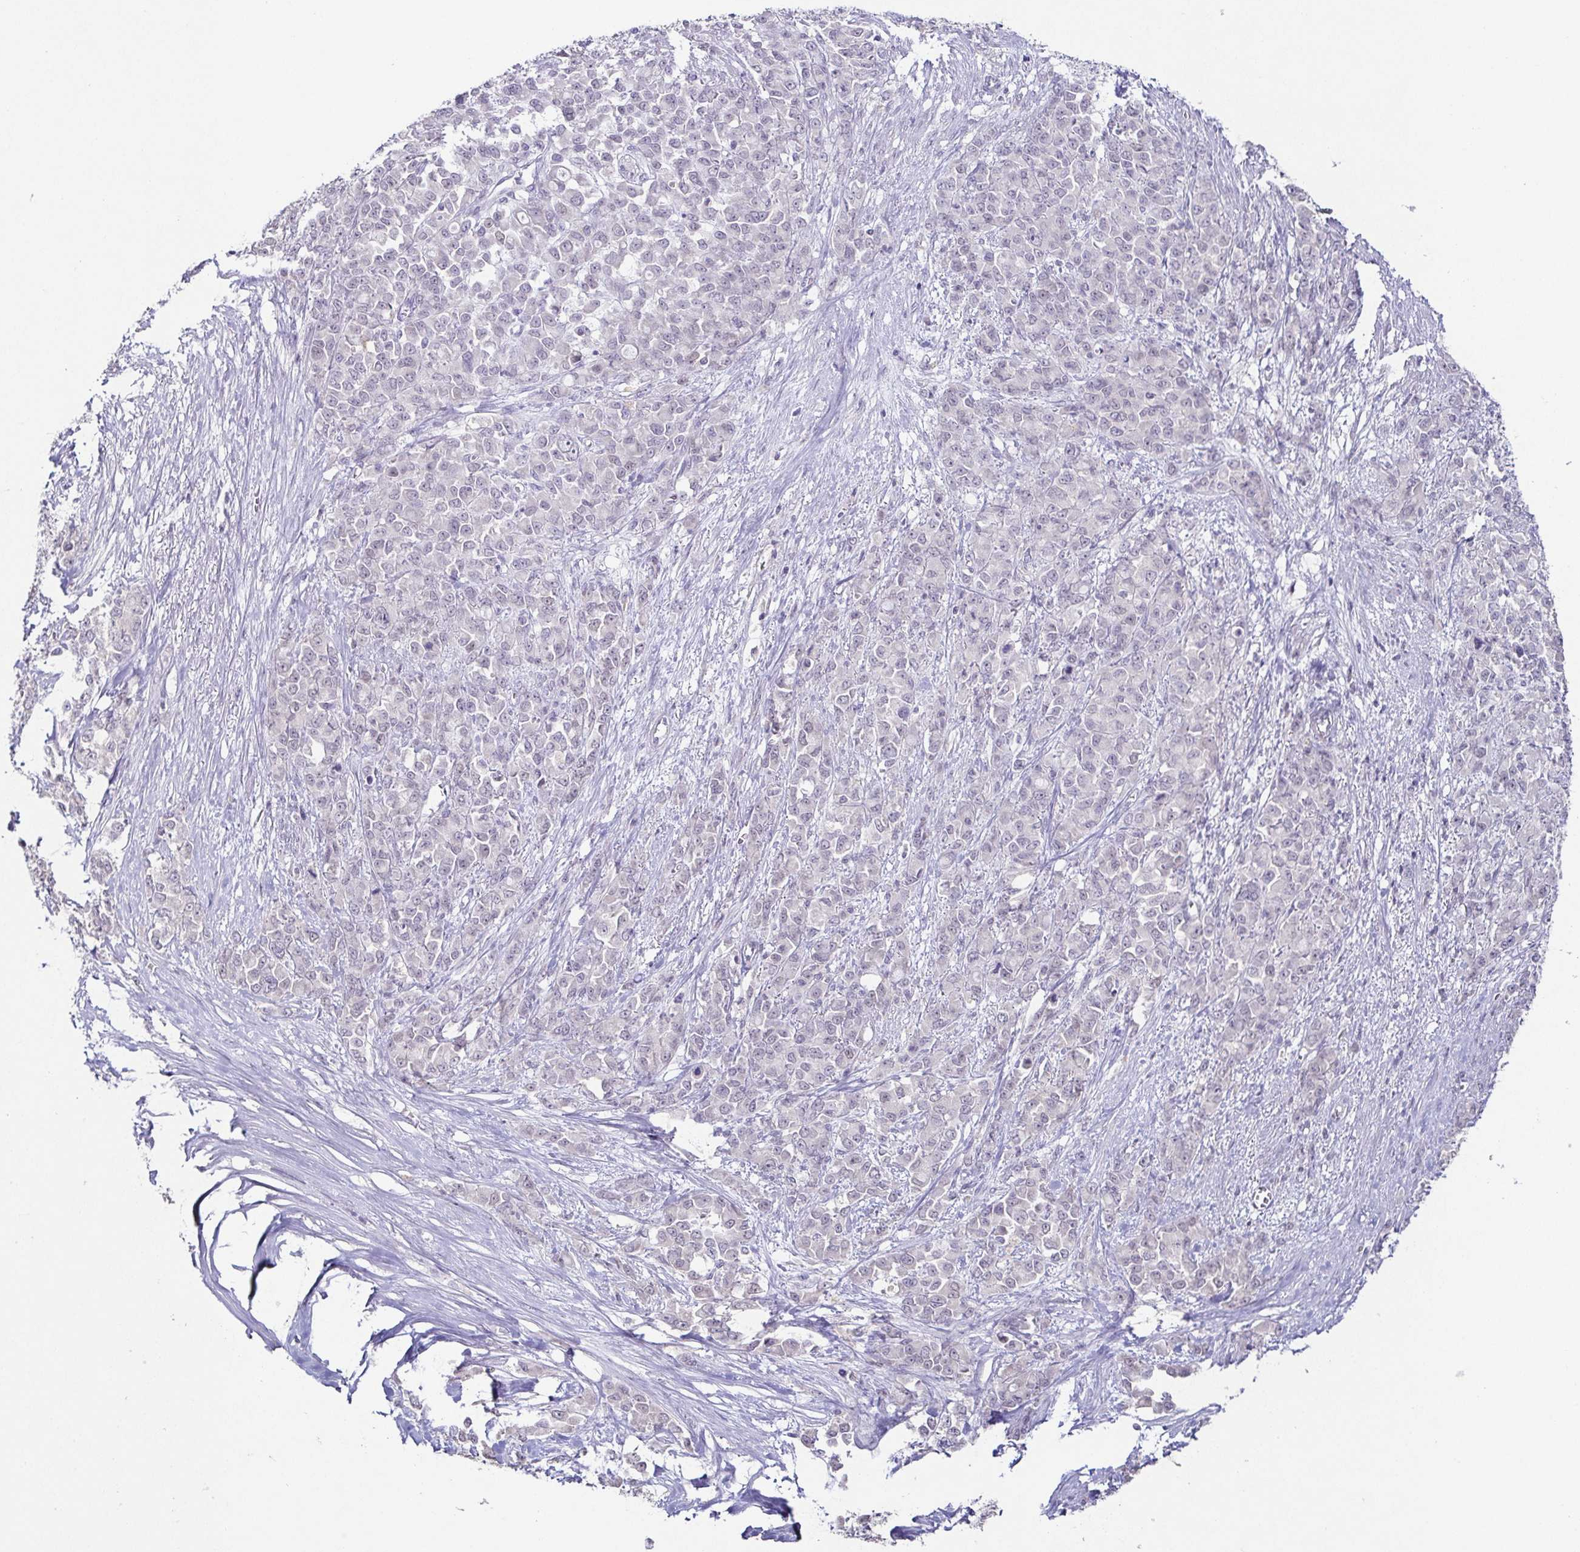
{"staining": {"intensity": "negative", "quantity": "none", "location": "none"}, "tissue": "stomach cancer", "cell_type": "Tumor cells", "image_type": "cancer", "snomed": [{"axis": "morphology", "description": "Adenocarcinoma, NOS"}, {"axis": "topography", "description": "Stomach"}], "caption": "Immunohistochemistry image of neoplastic tissue: human adenocarcinoma (stomach) stained with DAB (3,3'-diaminobenzidine) demonstrates no significant protein staining in tumor cells.", "gene": "TP73", "patient": {"sex": "female", "age": 76}}